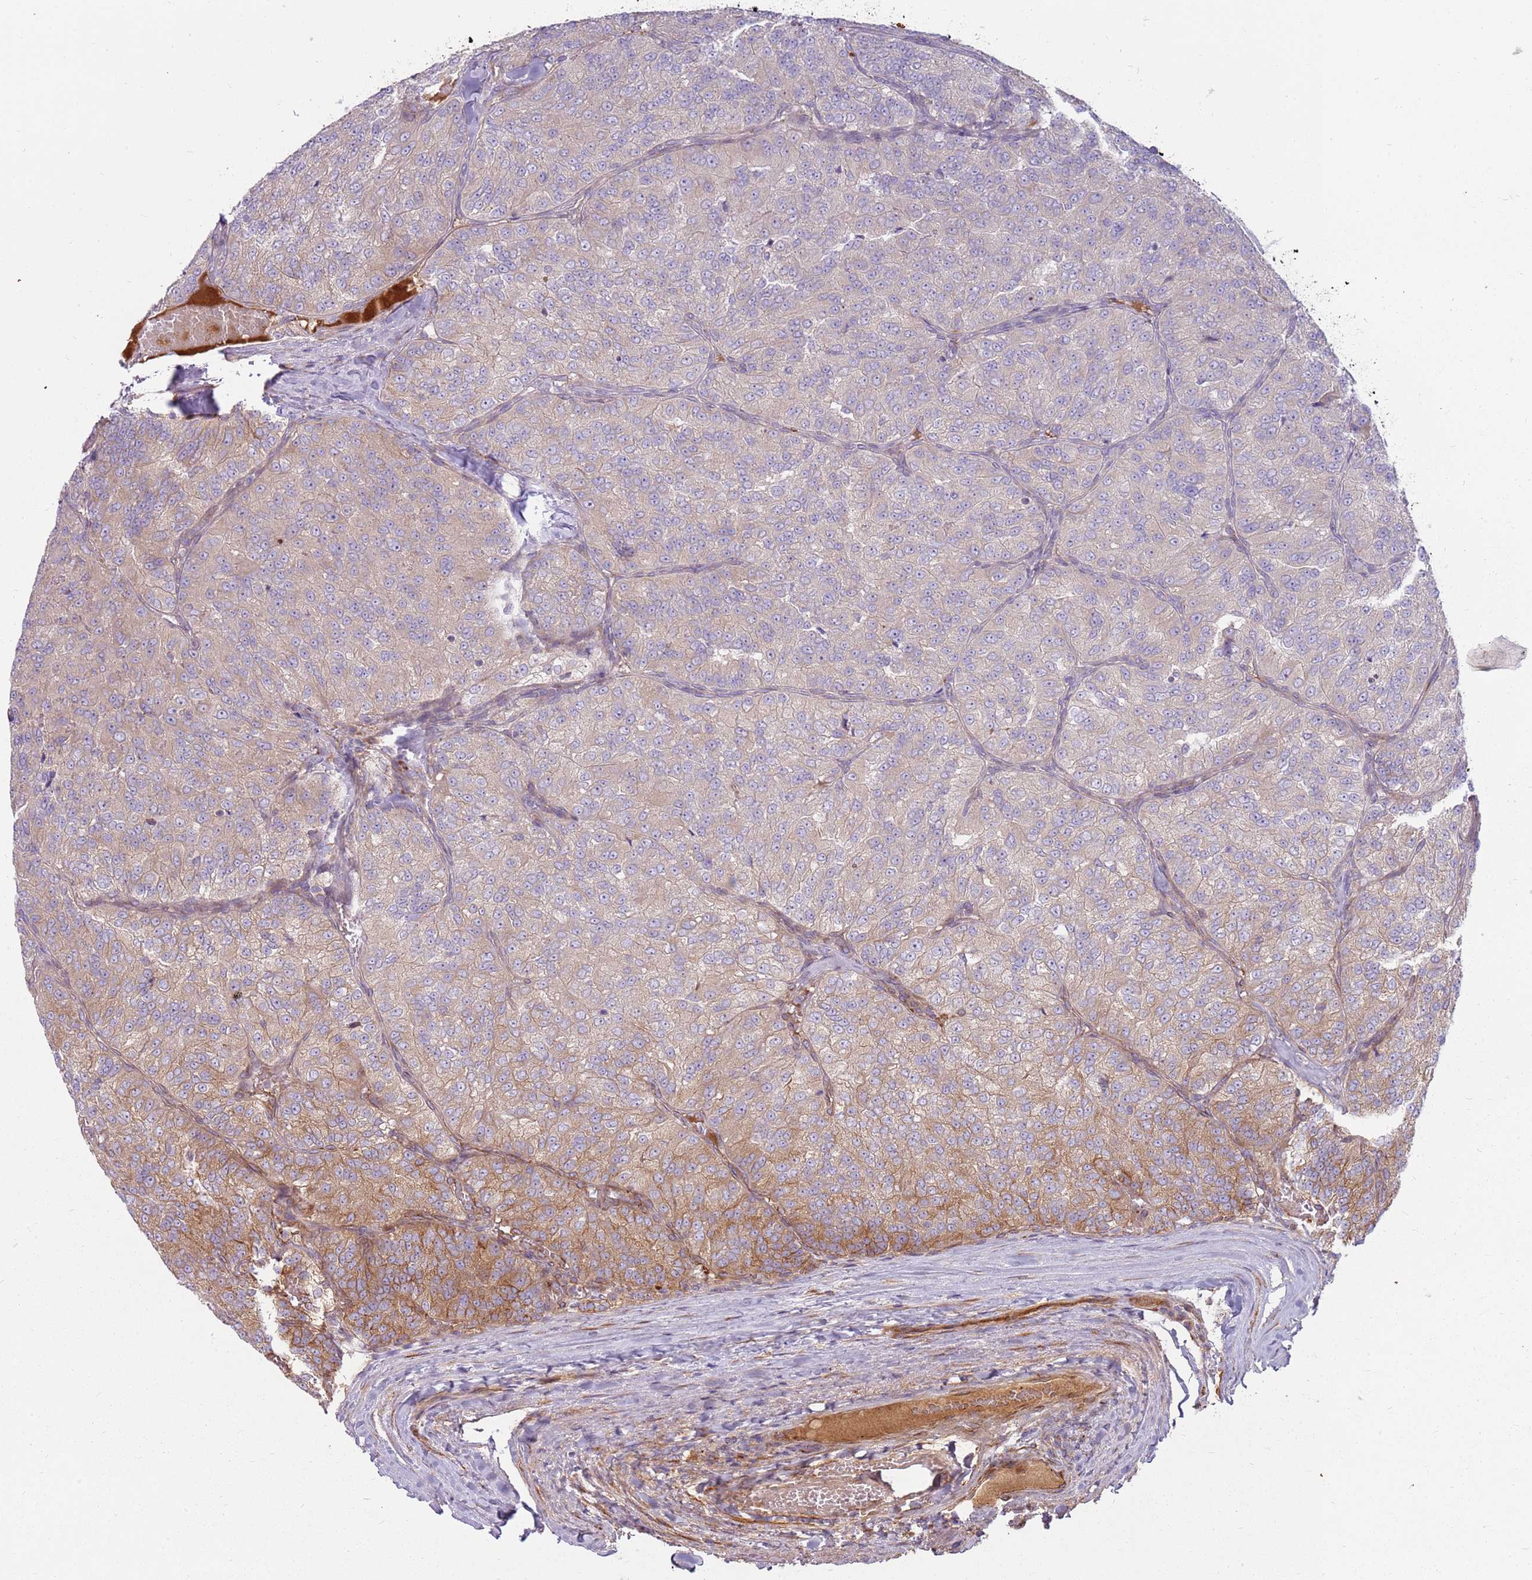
{"staining": {"intensity": "moderate", "quantity": "<25%", "location": "cytoplasmic/membranous"}, "tissue": "renal cancer", "cell_type": "Tumor cells", "image_type": "cancer", "snomed": [{"axis": "morphology", "description": "Adenocarcinoma, NOS"}, {"axis": "topography", "description": "Kidney"}], "caption": "Human renal adenocarcinoma stained with a brown dye displays moderate cytoplasmic/membranous positive expression in approximately <25% of tumor cells.", "gene": "EMC1", "patient": {"sex": "female", "age": 63}}